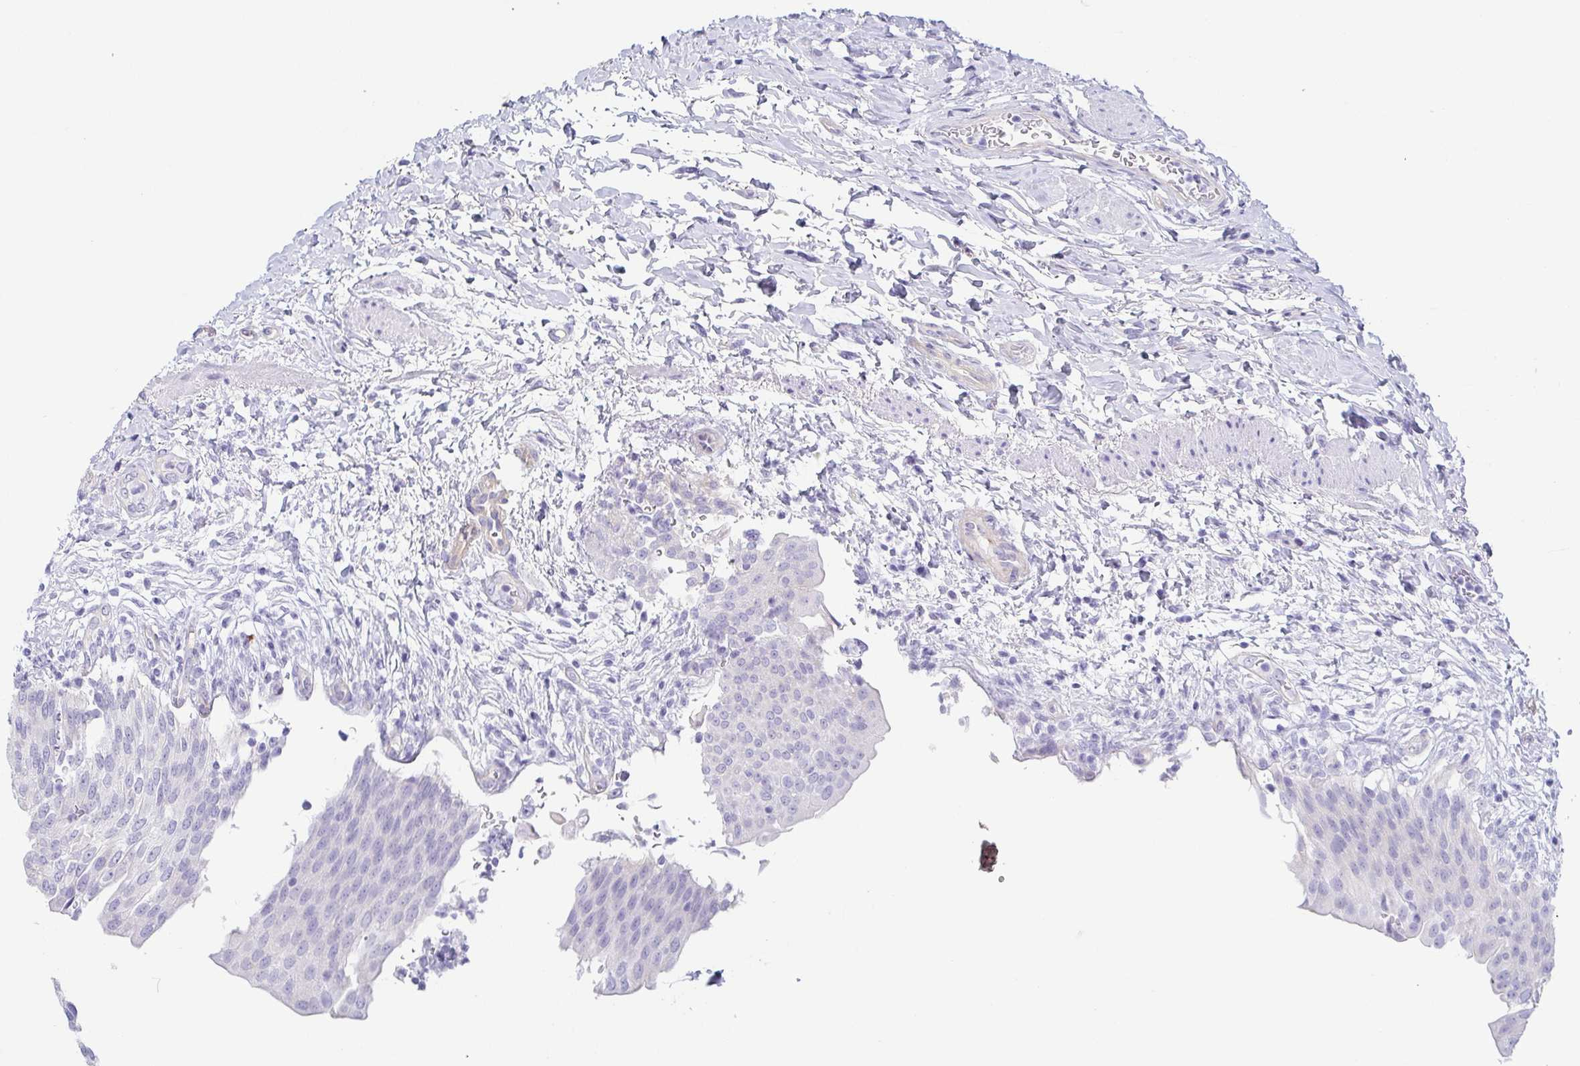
{"staining": {"intensity": "negative", "quantity": "none", "location": "none"}, "tissue": "urinary bladder", "cell_type": "Urothelial cells", "image_type": "normal", "snomed": [{"axis": "morphology", "description": "Normal tissue, NOS"}, {"axis": "topography", "description": "Urinary bladder"}, {"axis": "topography", "description": "Peripheral nerve tissue"}], "caption": "Immunohistochemical staining of normal urinary bladder exhibits no significant expression in urothelial cells.", "gene": "ENSG00000275778", "patient": {"sex": "female", "age": 60}}